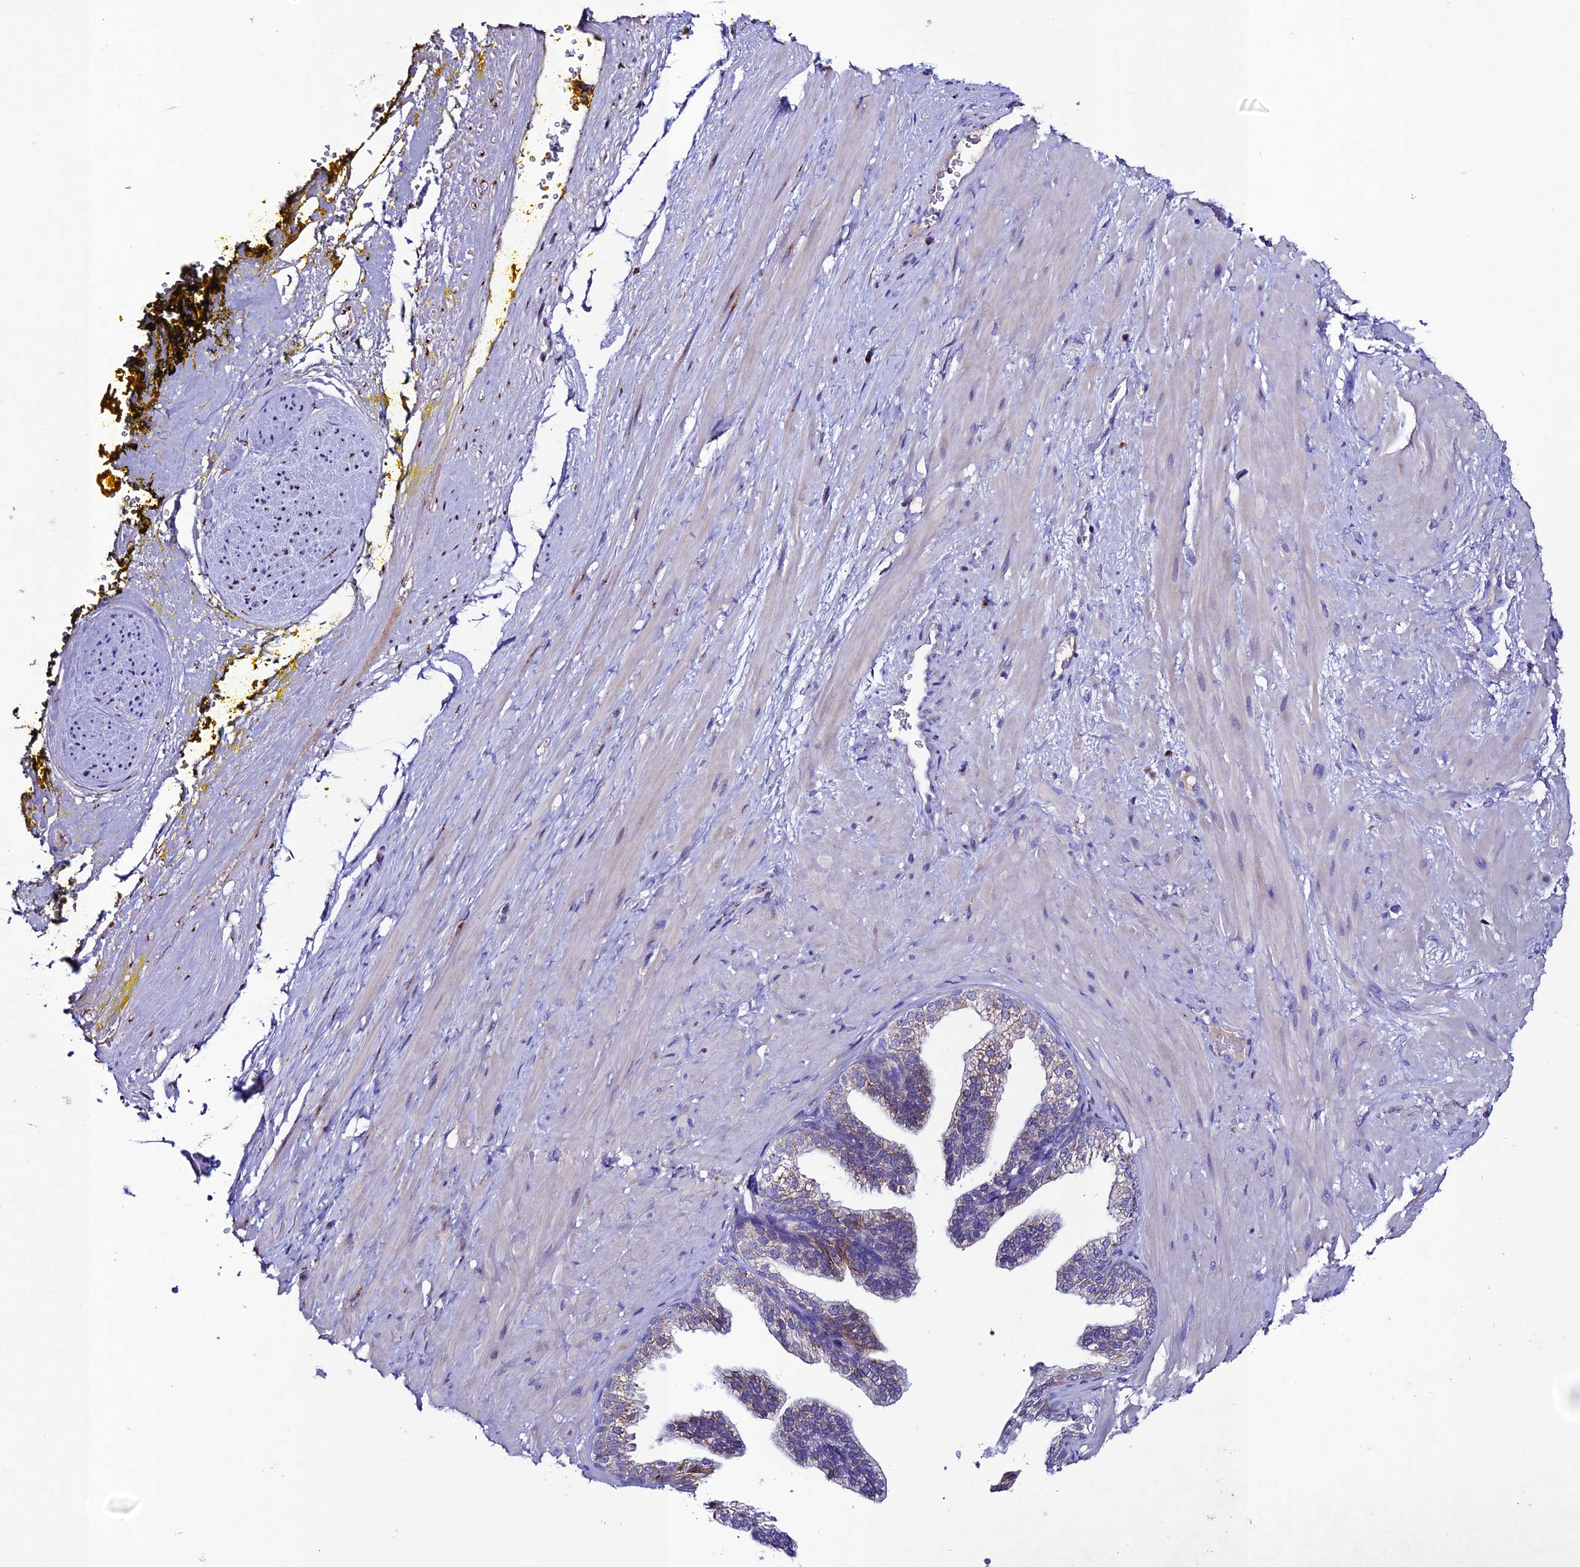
{"staining": {"intensity": "negative", "quantity": "none", "location": "none"}, "tissue": "adipose tissue", "cell_type": "Adipocytes", "image_type": "normal", "snomed": [{"axis": "morphology", "description": "Normal tissue, NOS"}, {"axis": "morphology", "description": "Adenocarcinoma, Low grade"}, {"axis": "topography", "description": "Prostate"}, {"axis": "topography", "description": "Peripheral nerve tissue"}], "caption": "Adipocytes are negative for brown protein staining in unremarkable adipose tissue. The staining is performed using DAB brown chromogen with nuclei counter-stained in using hematoxylin.", "gene": "OR51Q1", "patient": {"sex": "male", "age": 63}}